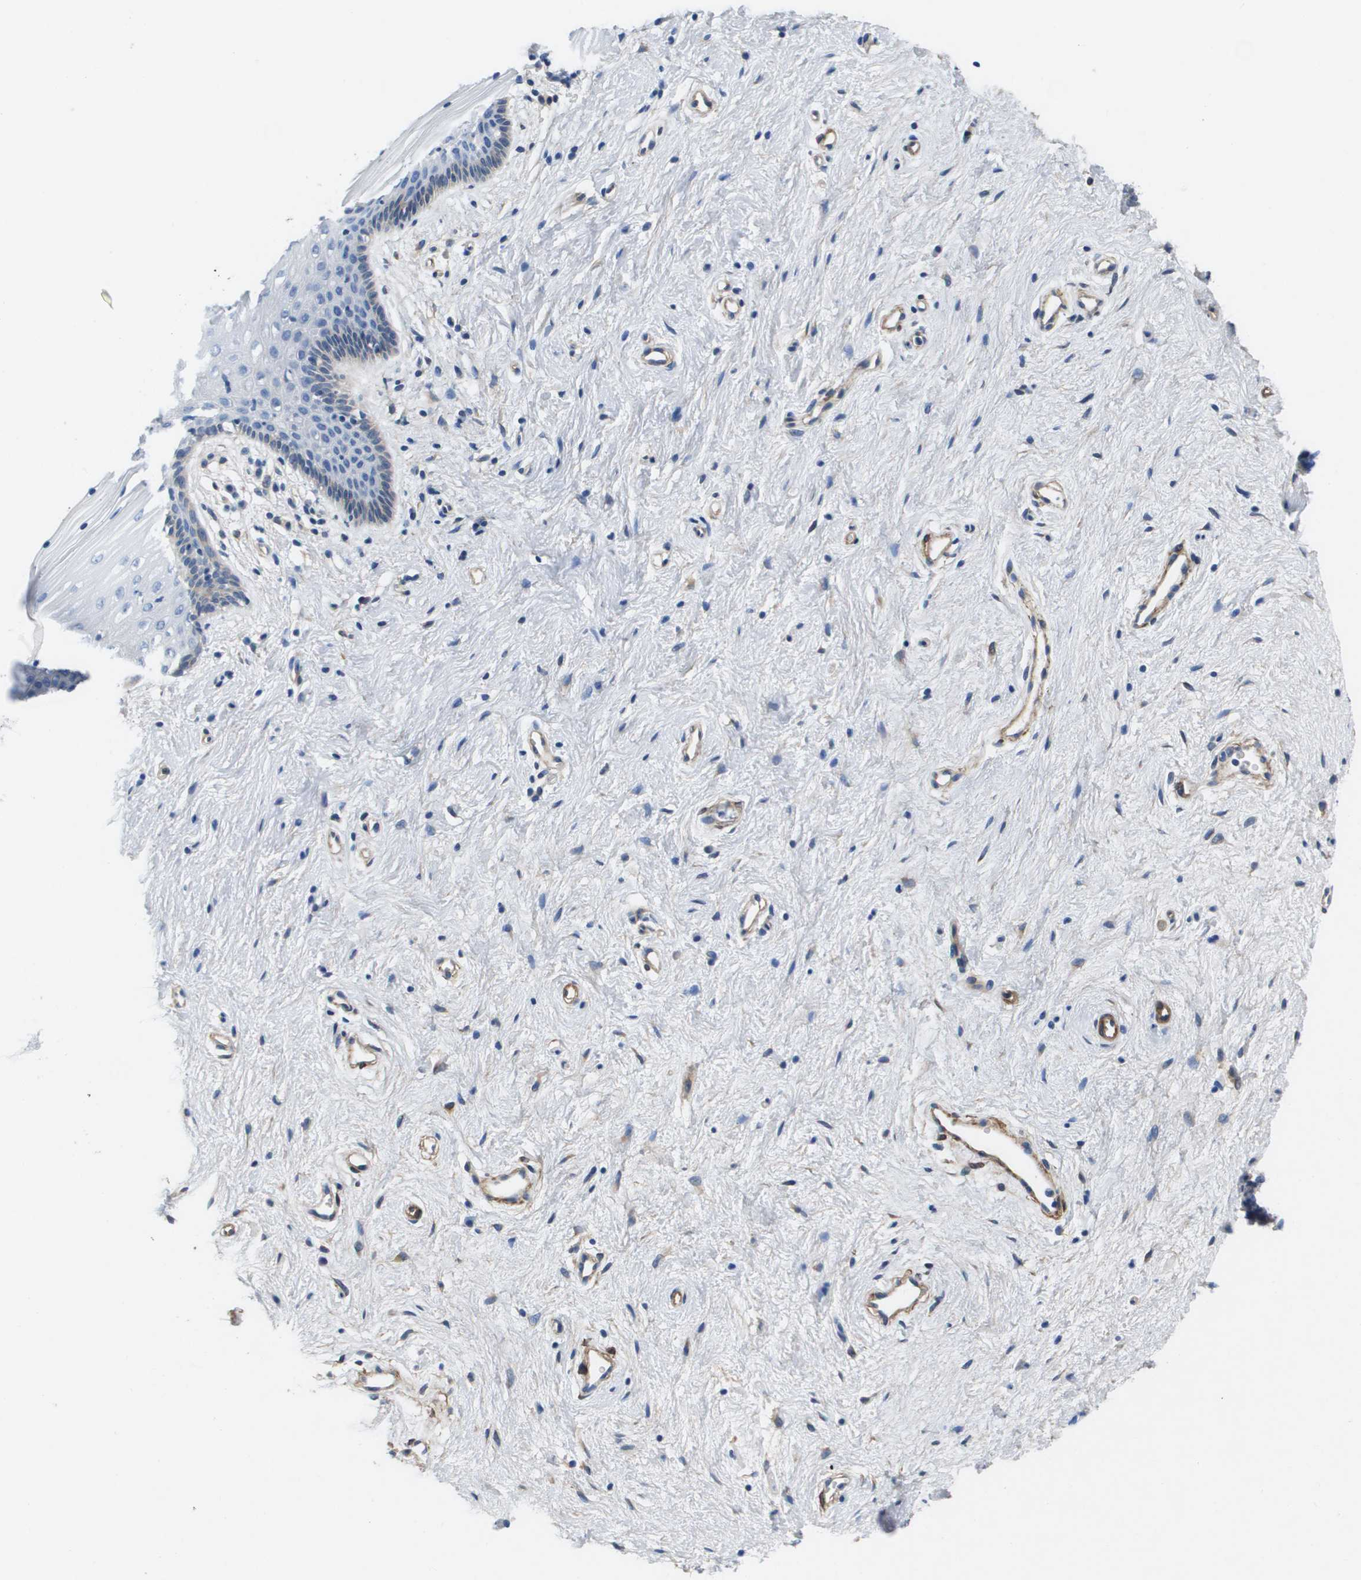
{"staining": {"intensity": "negative", "quantity": "none", "location": "none"}, "tissue": "vagina", "cell_type": "Squamous epithelial cells", "image_type": "normal", "snomed": [{"axis": "morphology", "description": "Normal tissue, NOS"}, {"axis": "topography", "description": "Vagina"}], "caption": "Squamous epithelial cells show no significant protein positivity in unremarkable vagina. The staining was performed using DAB to visualize the protein expression in brown, while the nuclei were stained in blue with hematoxylin (Magnification: 20x).", "gene": "LPP", "patient": {"sex": "female", "age": 44}}